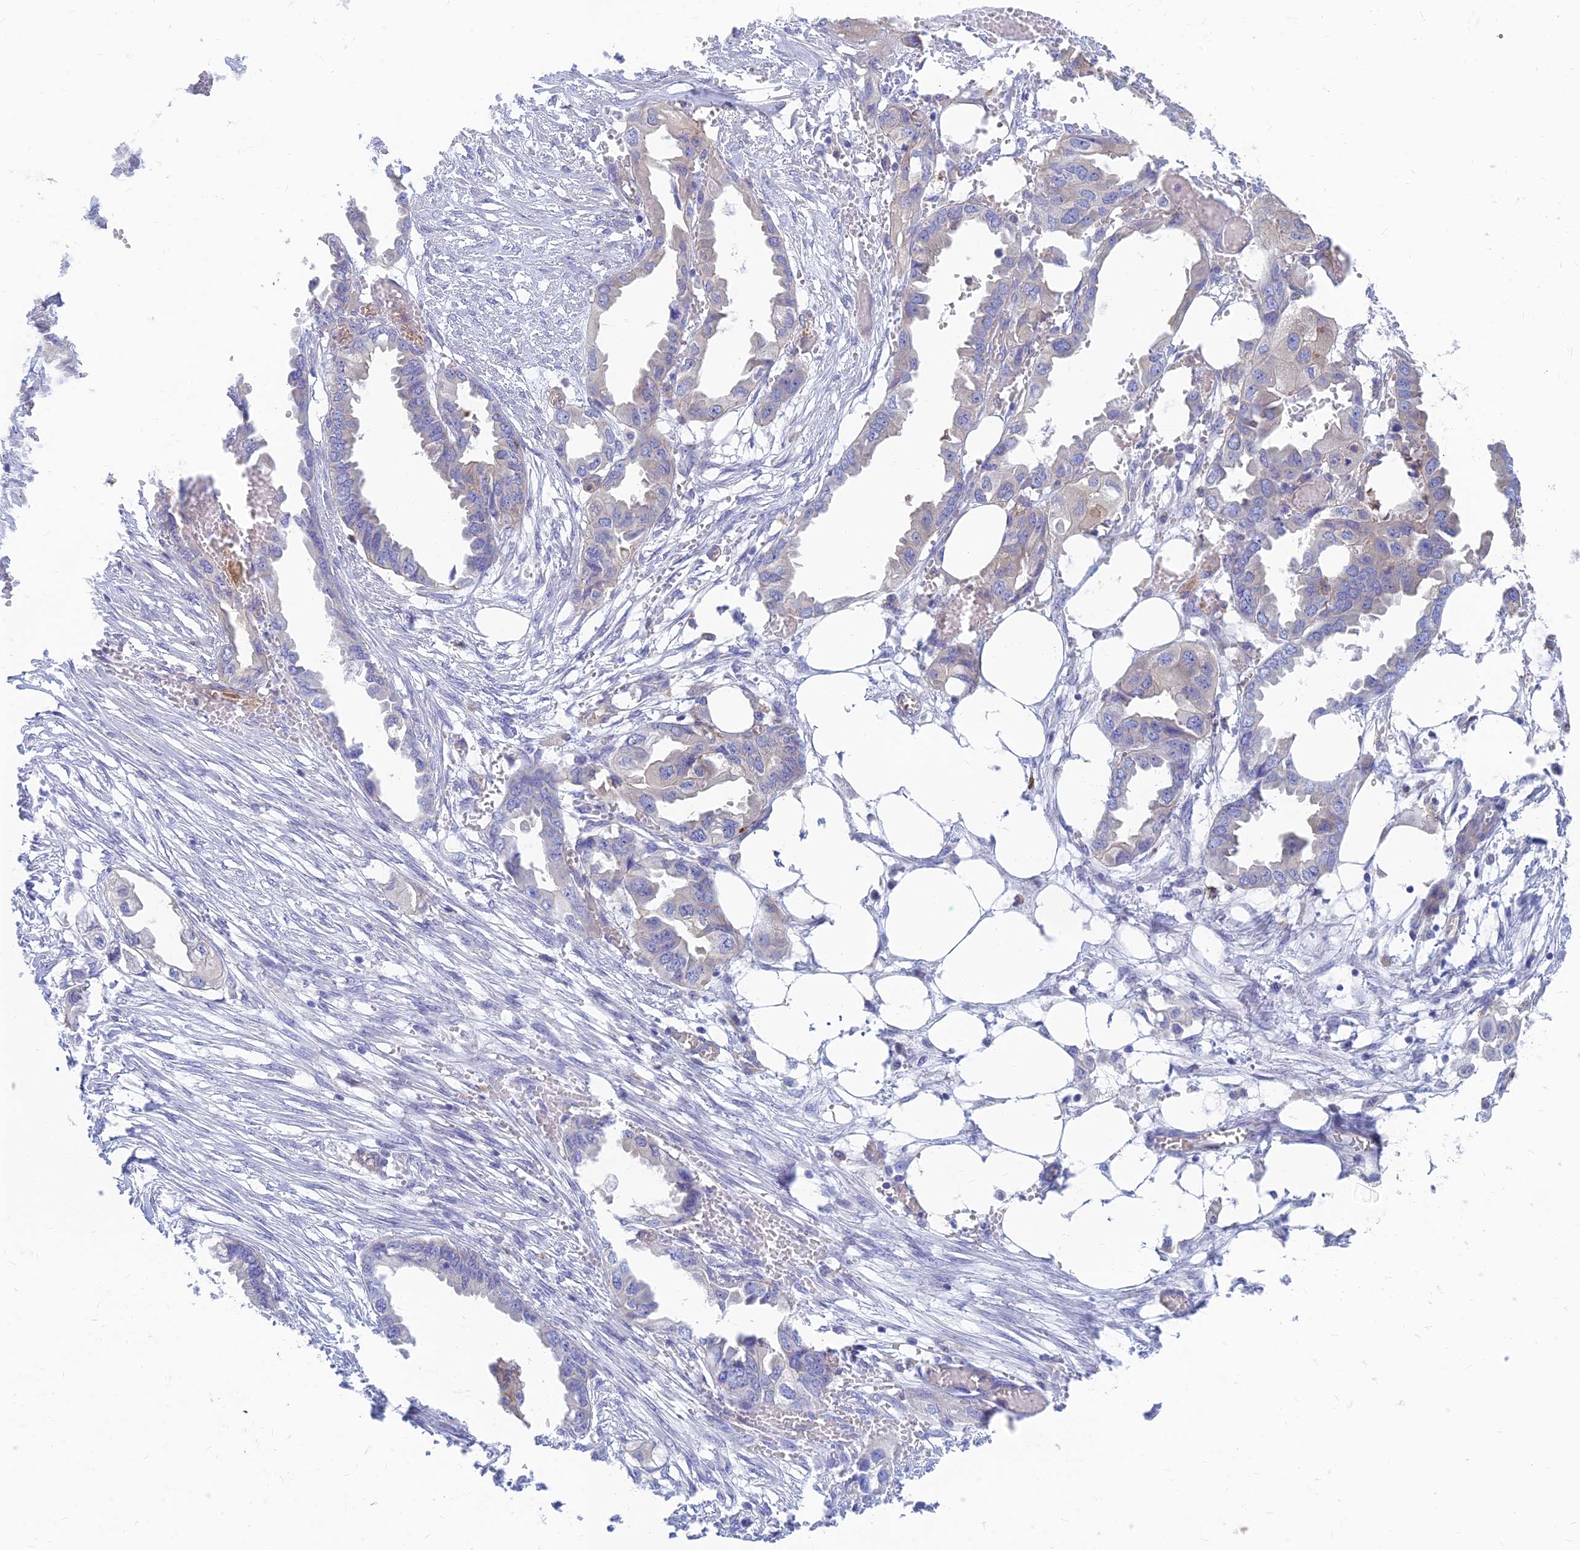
{"staining": {"intensity": "negative", "quantity": "none", "location": "none"}, "tissue": "endometrial cancer", "cell_type": "Tumor cells", "image_type": "cancer", "snomed": [{"axis": "morphology", "description": "Adenocarcinoma, NOS"}, {"axis": "morphology", "description": "Adenocarcinoma, metastatic, NOS"}, {"axis": "topography", "description": "Adipose tissue"}, {"axis": "topography", "description": "Endometrium"}], "caption": "Protein analysis of metastatic adenocarcinoma (endometrial) exhibits no significant expression in tumor cells.", "gene": "STRN4", "patient": {"sex": "female", "age": 67}}